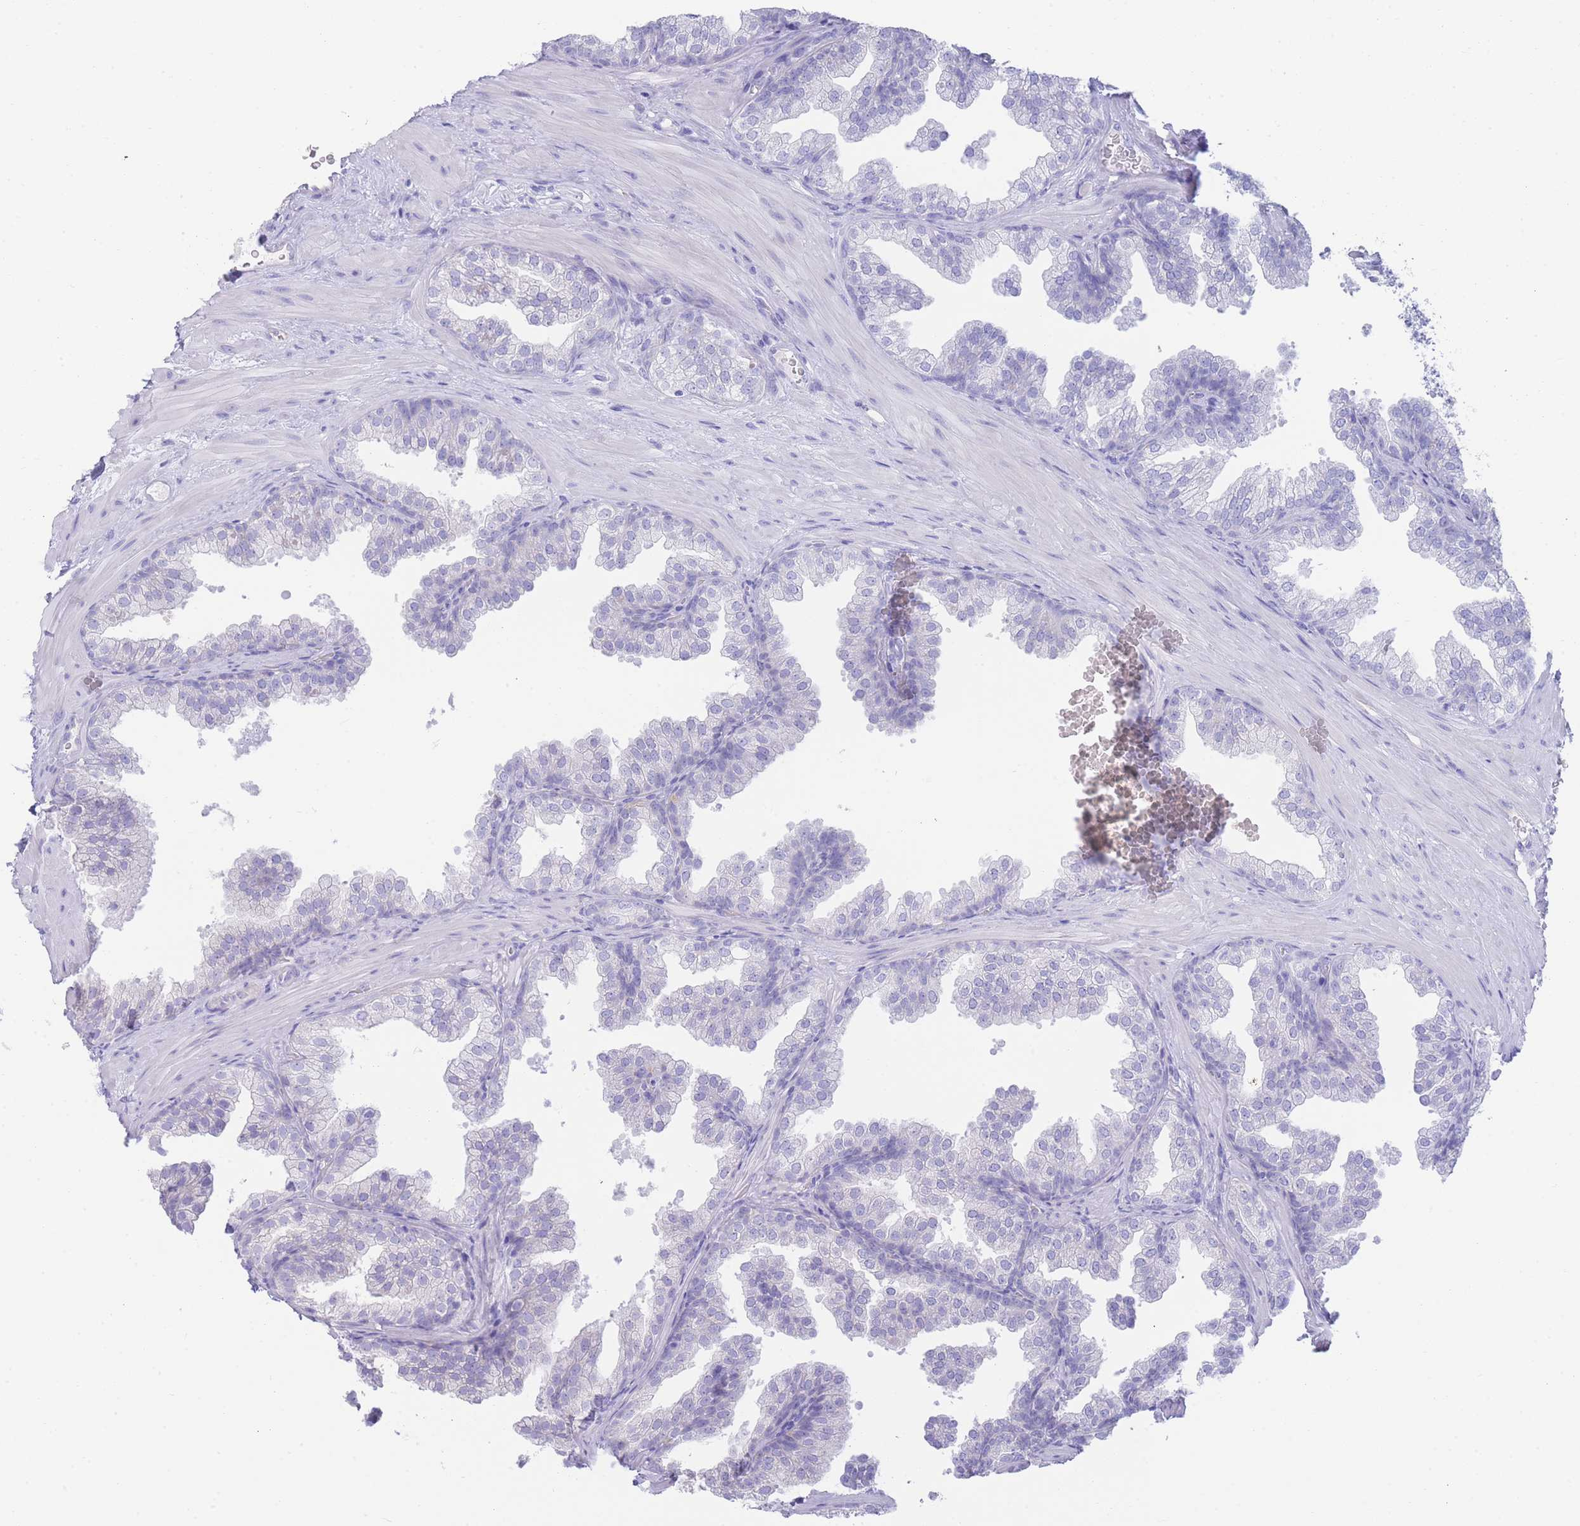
{"staining": {"intensity": "negative", "quantity": "none", "location": "none"}, "tissue": "prostate", "cell_type": "Glandular cells", "image_type": "normal", "snomed": [{"axis": "morphology", "description": "Normal tissue, NOS"}, {"axis": "topography", "description": "Prostate"}], "caption": "Prostate stained for a protein using immunohistochemistry (IHC) reveals no expression glandular cells.", "gene": "LRRC37A2", "patient": {"sex": "male", "age": 37}}